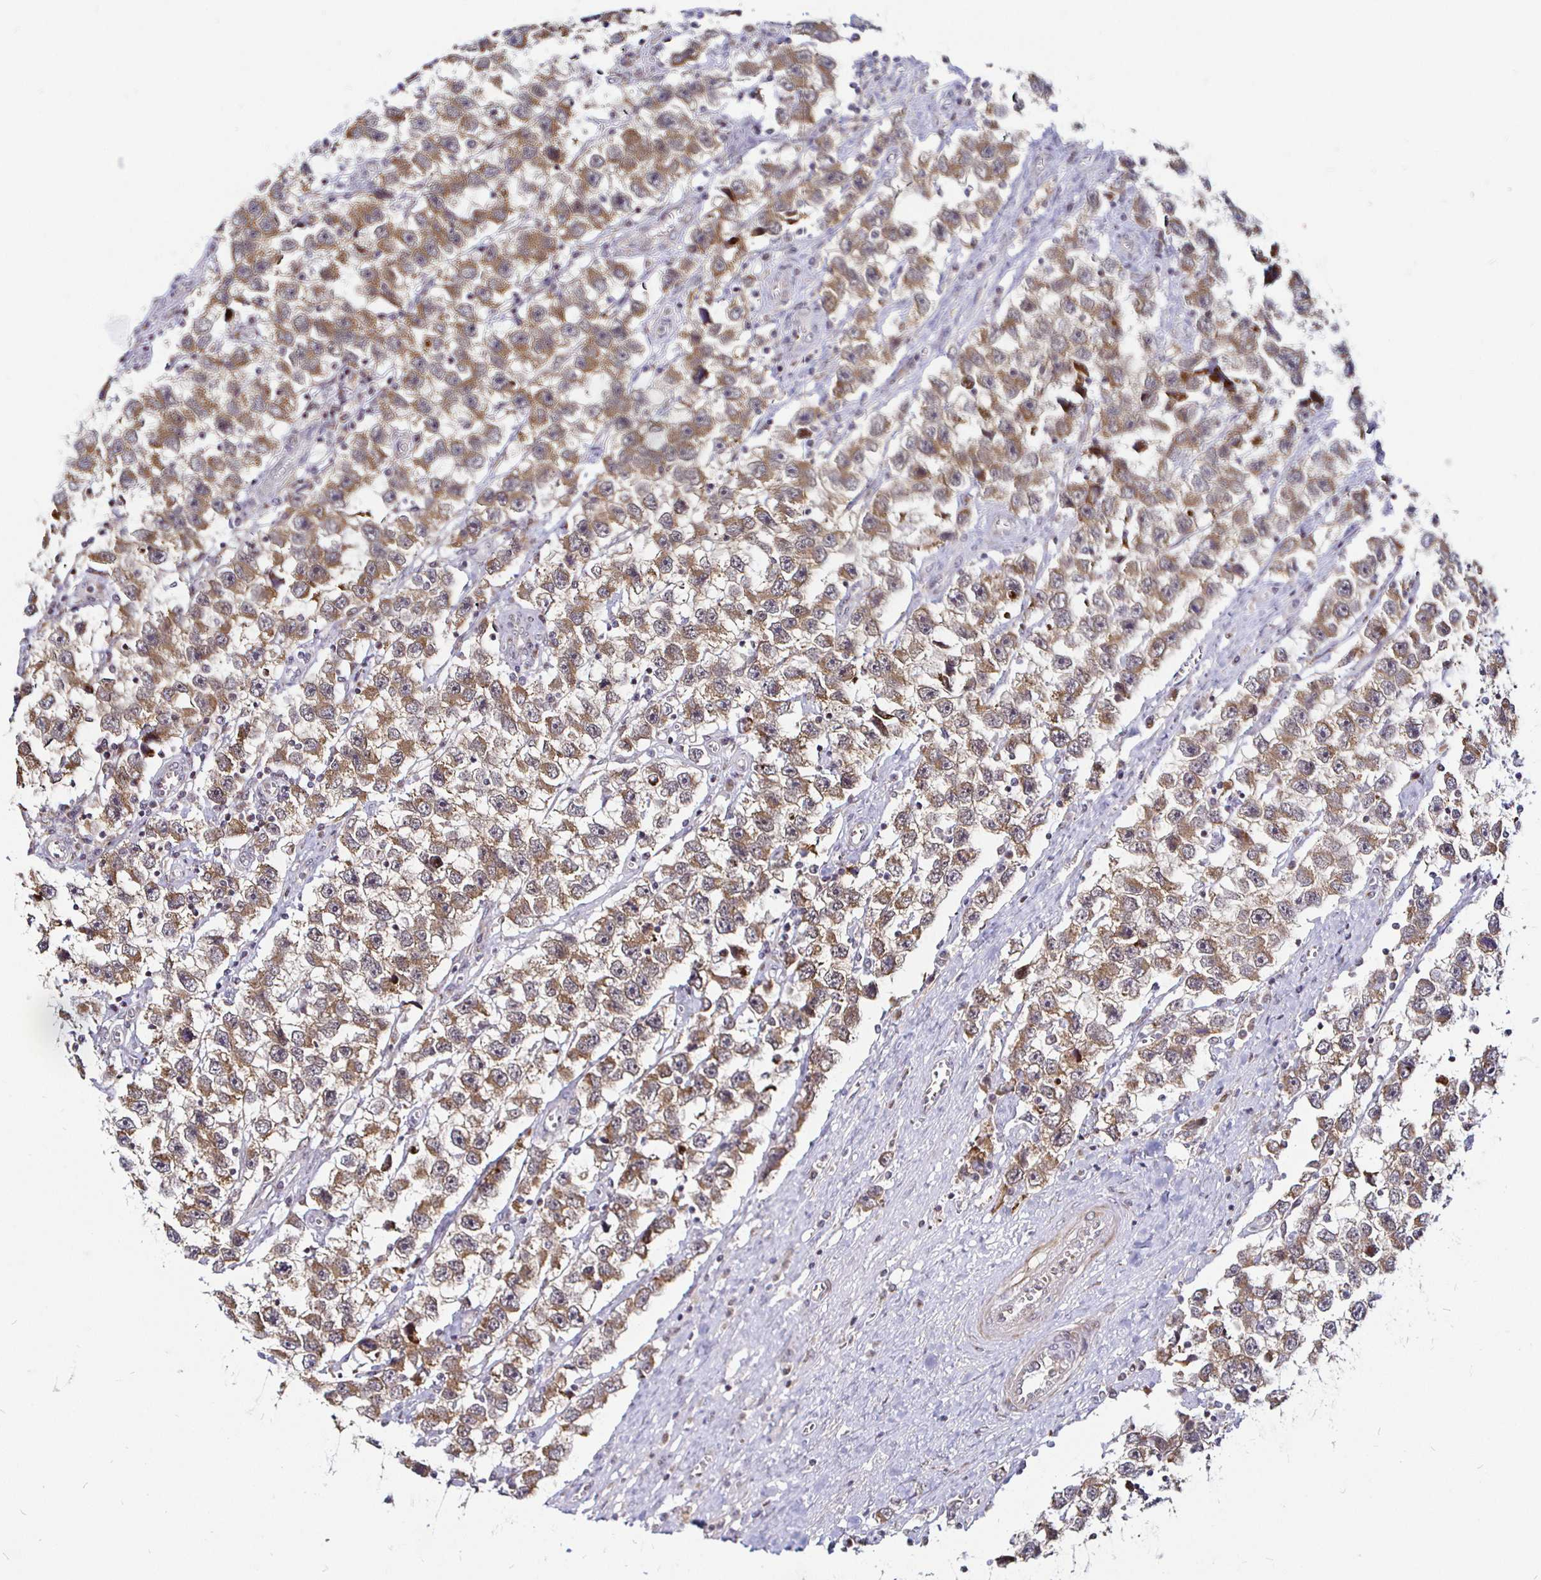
{"staining": {"intensity": "moderate", "quantity": ">75%", "location": "cytoplasmic/membranous,nuclear"}, "tissue": "testis cancer", "cell_type": "Tumor cells", "image_type": "cancer", "snomed": [{"axis": "morphology", "description": "Seminoma, NOS"}, {"axis": "topography", "description": "Testis"}], "caption": "An IHC photomicrograph of tumor tissue is shown. Protein staining in brown labels moderate cytoplasmic/membranous and nuclear positivity in testis seminoma within tumor cells.", "gene": "ATG3", "patient": {"sex": "male", "age": 33}}